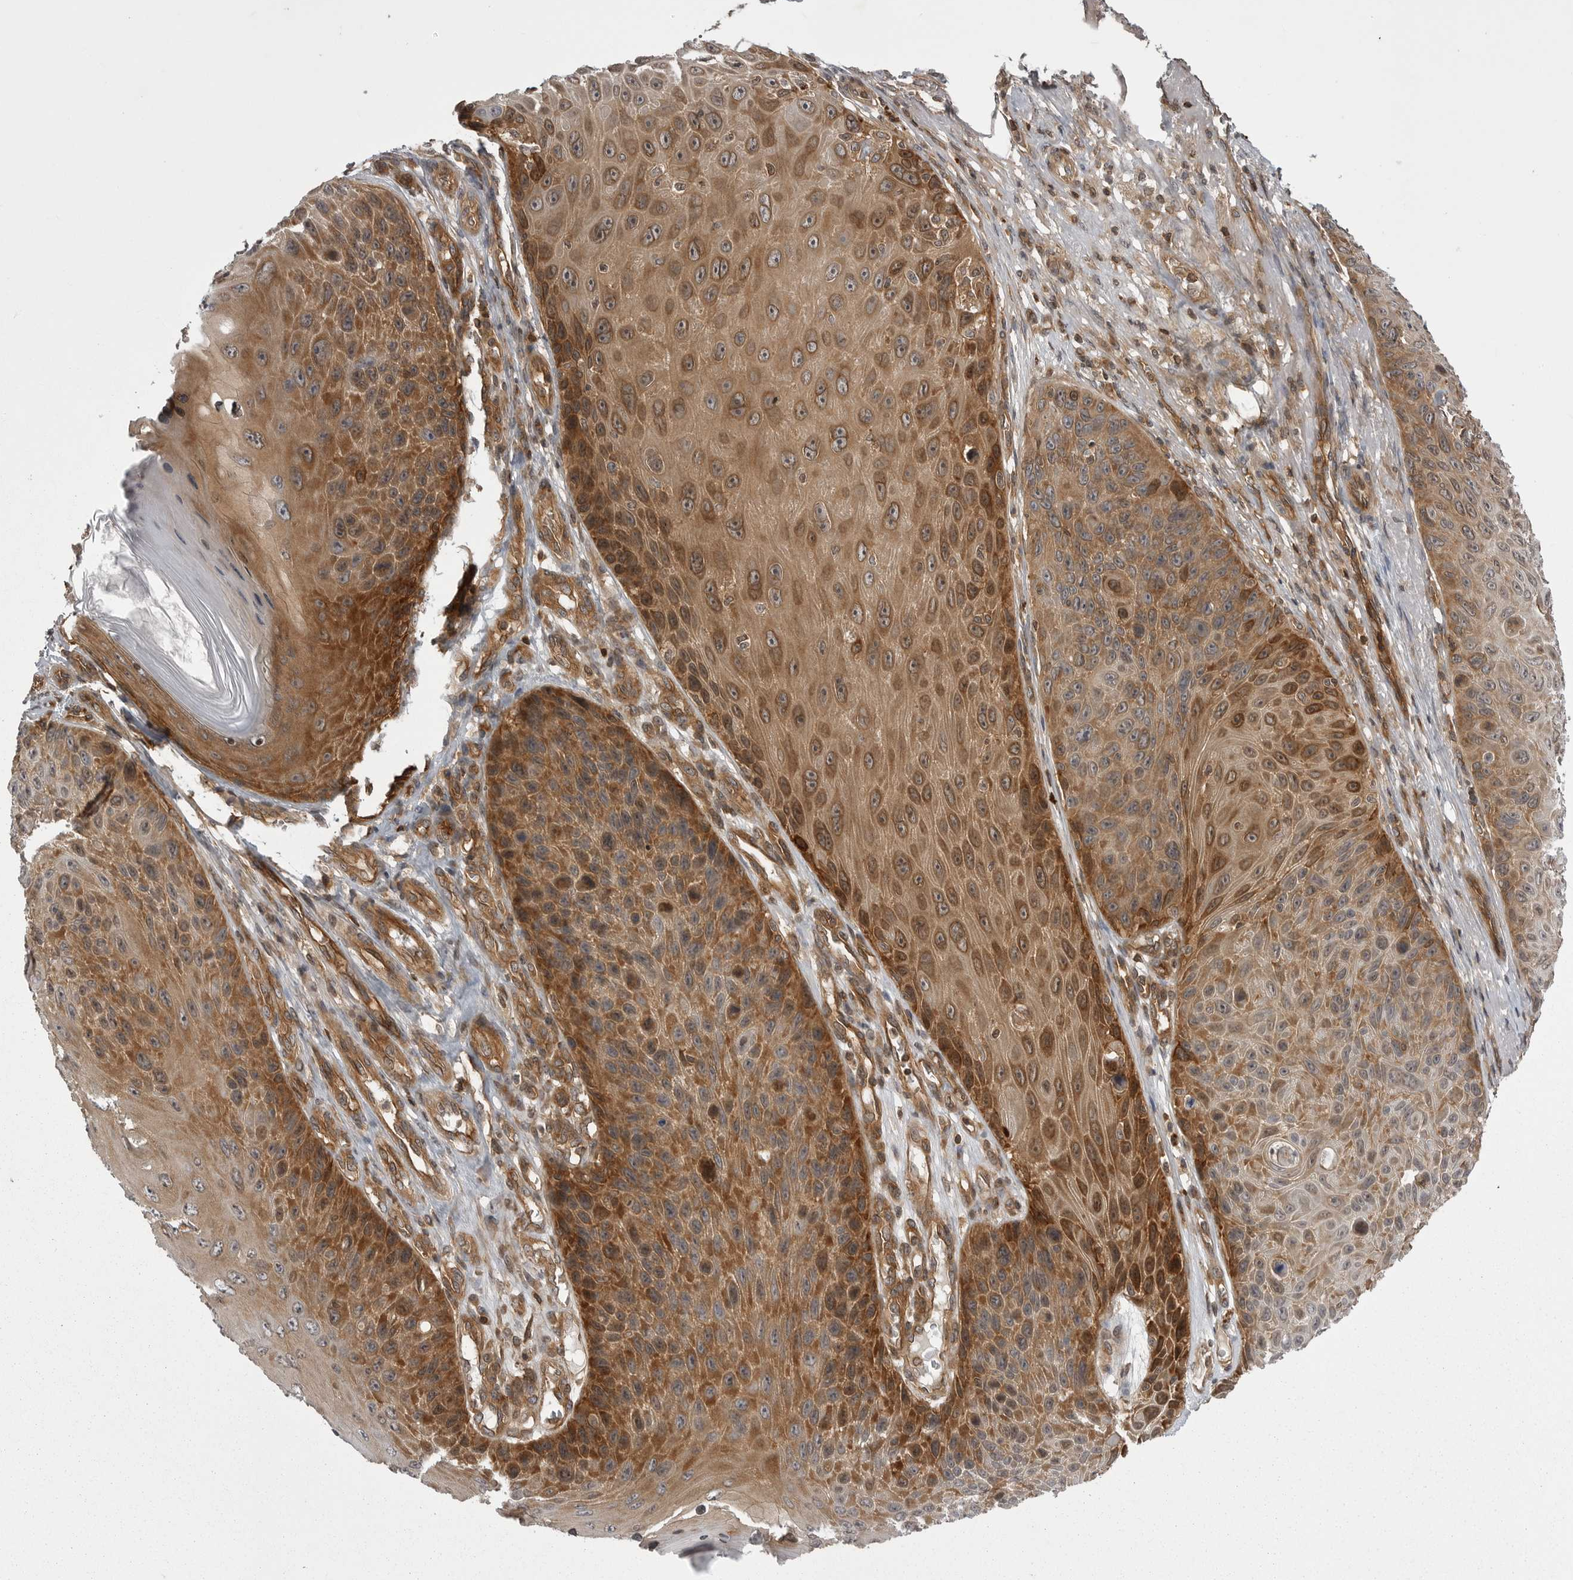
{"staining": {"intensity": "strong", "quantity": "25%-75%", "location": "cytoplasmic/membranous,nuclear"}, "tissue": "skin cancer", "cell_type": "Tumor cells", "image_type": "cancer", "snomed": [{"axis": "morphology", "description": "Squamous cell carcinoma, NOS"}, {"axis": "topography", "description": "Skin"}], "caption": "Immunohistochemical staining of skin cancer exhibits strong cytoplasmic/membranous and nuclear protein staining in about 25%-75% of tumor cells. (DAB IHC, brown staining for protein, blue staining for nuclei).", "gene": "STK24", "patient": {"sex": "female", "age": 88}}